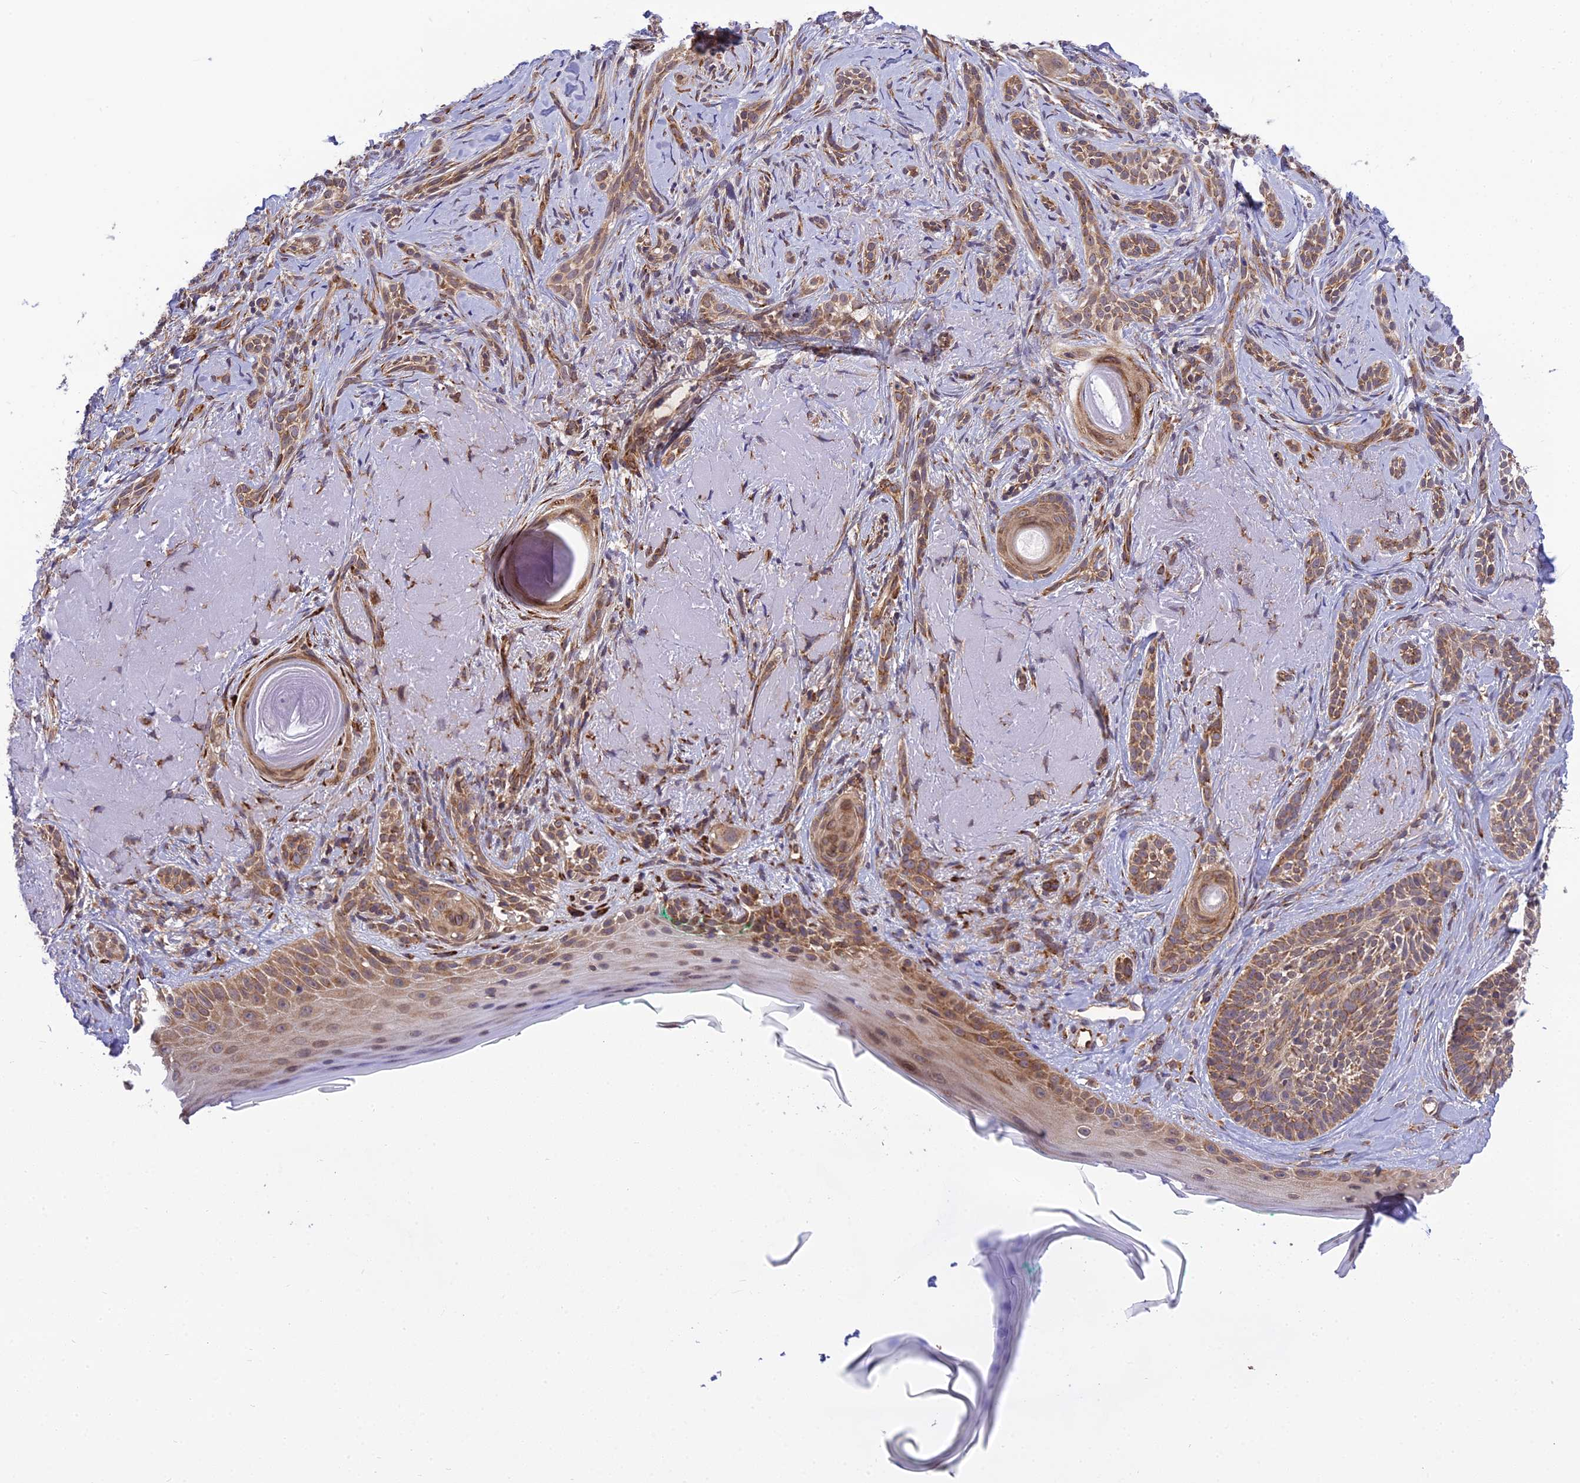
{"staining": {"intensity": "moderate", "quantity": ">75%", "location": "cytoplasmic/membranous"}, "tissue": "skin cancer", "cell_type": "Tumor cells", "image_type": "cancer", "snomed": [{"axis": "morphology", "description": "Basal cell carcinoma"}, {"axis": "topography", "description": "Skin"}], "caption": "Protein staining reveals moderate cytoplasmic/membranous positivity in about >75% of tumor cells in basal cell carcinoma (skin). (DAB = brown stain, brightfield microscopy at high magnification).", "gene": "DHCR7", "patient": {"sex": "male", "age": 71}}